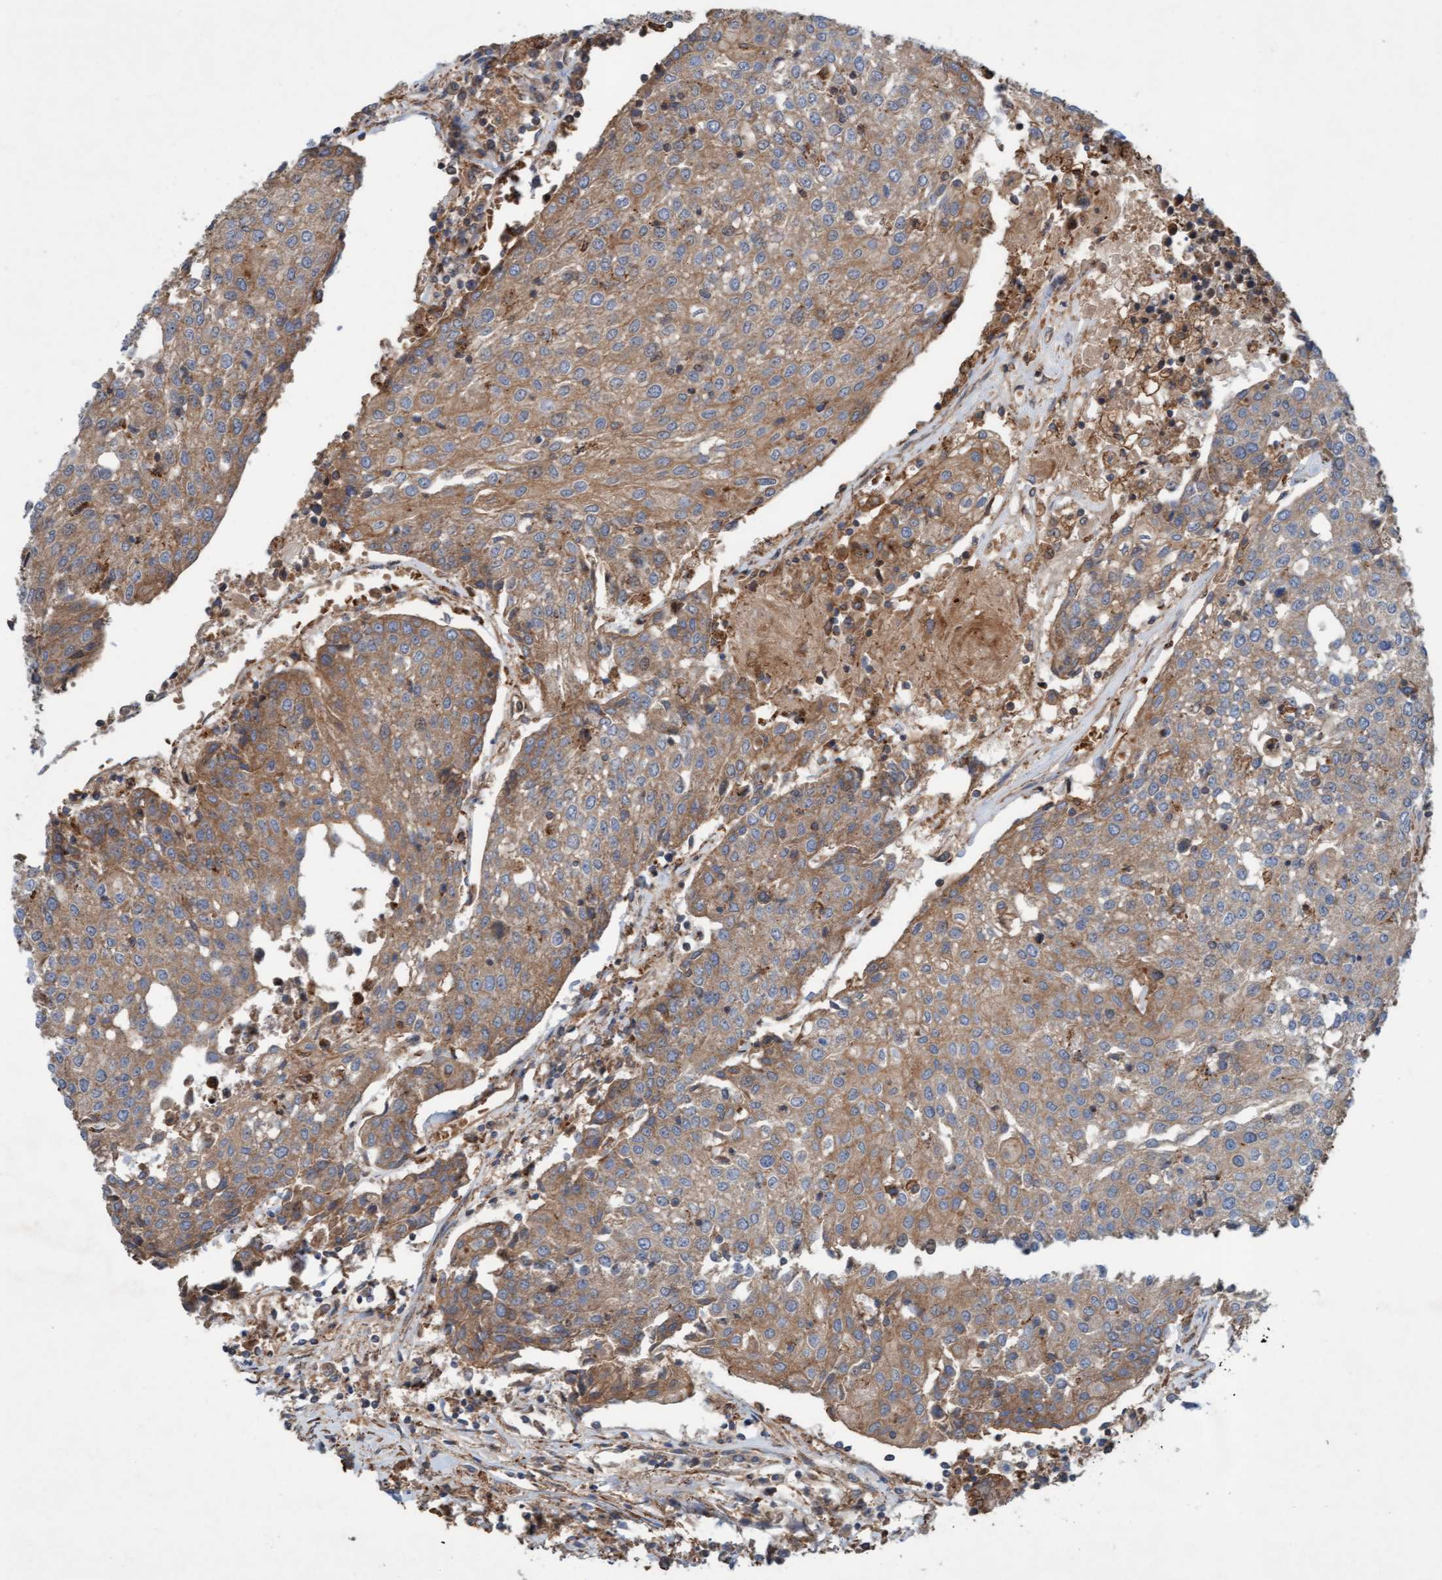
{"staining": {"intensity": "moderate", "quantity": ">75%", "location": "cytoplasmic/membranous"}, "tissue": "urothelial cancer", "cell_type": "Tumor cells", "image_type": "cancer", "snomed": [{"axis": "morphology", "description": "Urothelial carcinoma, High grade"}, {"axis": "topography", "description": "Urinary bladder"}], "caption": "This image displays urothelial cancer stained with immunohistochemistry to label a protein in brown. The cytoplasmic/membranous of tumor cells show moderate positivity for the protein. Nuclei are counter-stained blue.", "gene": "ERAL1", "patient": {"sex": "female", "age": 85}}